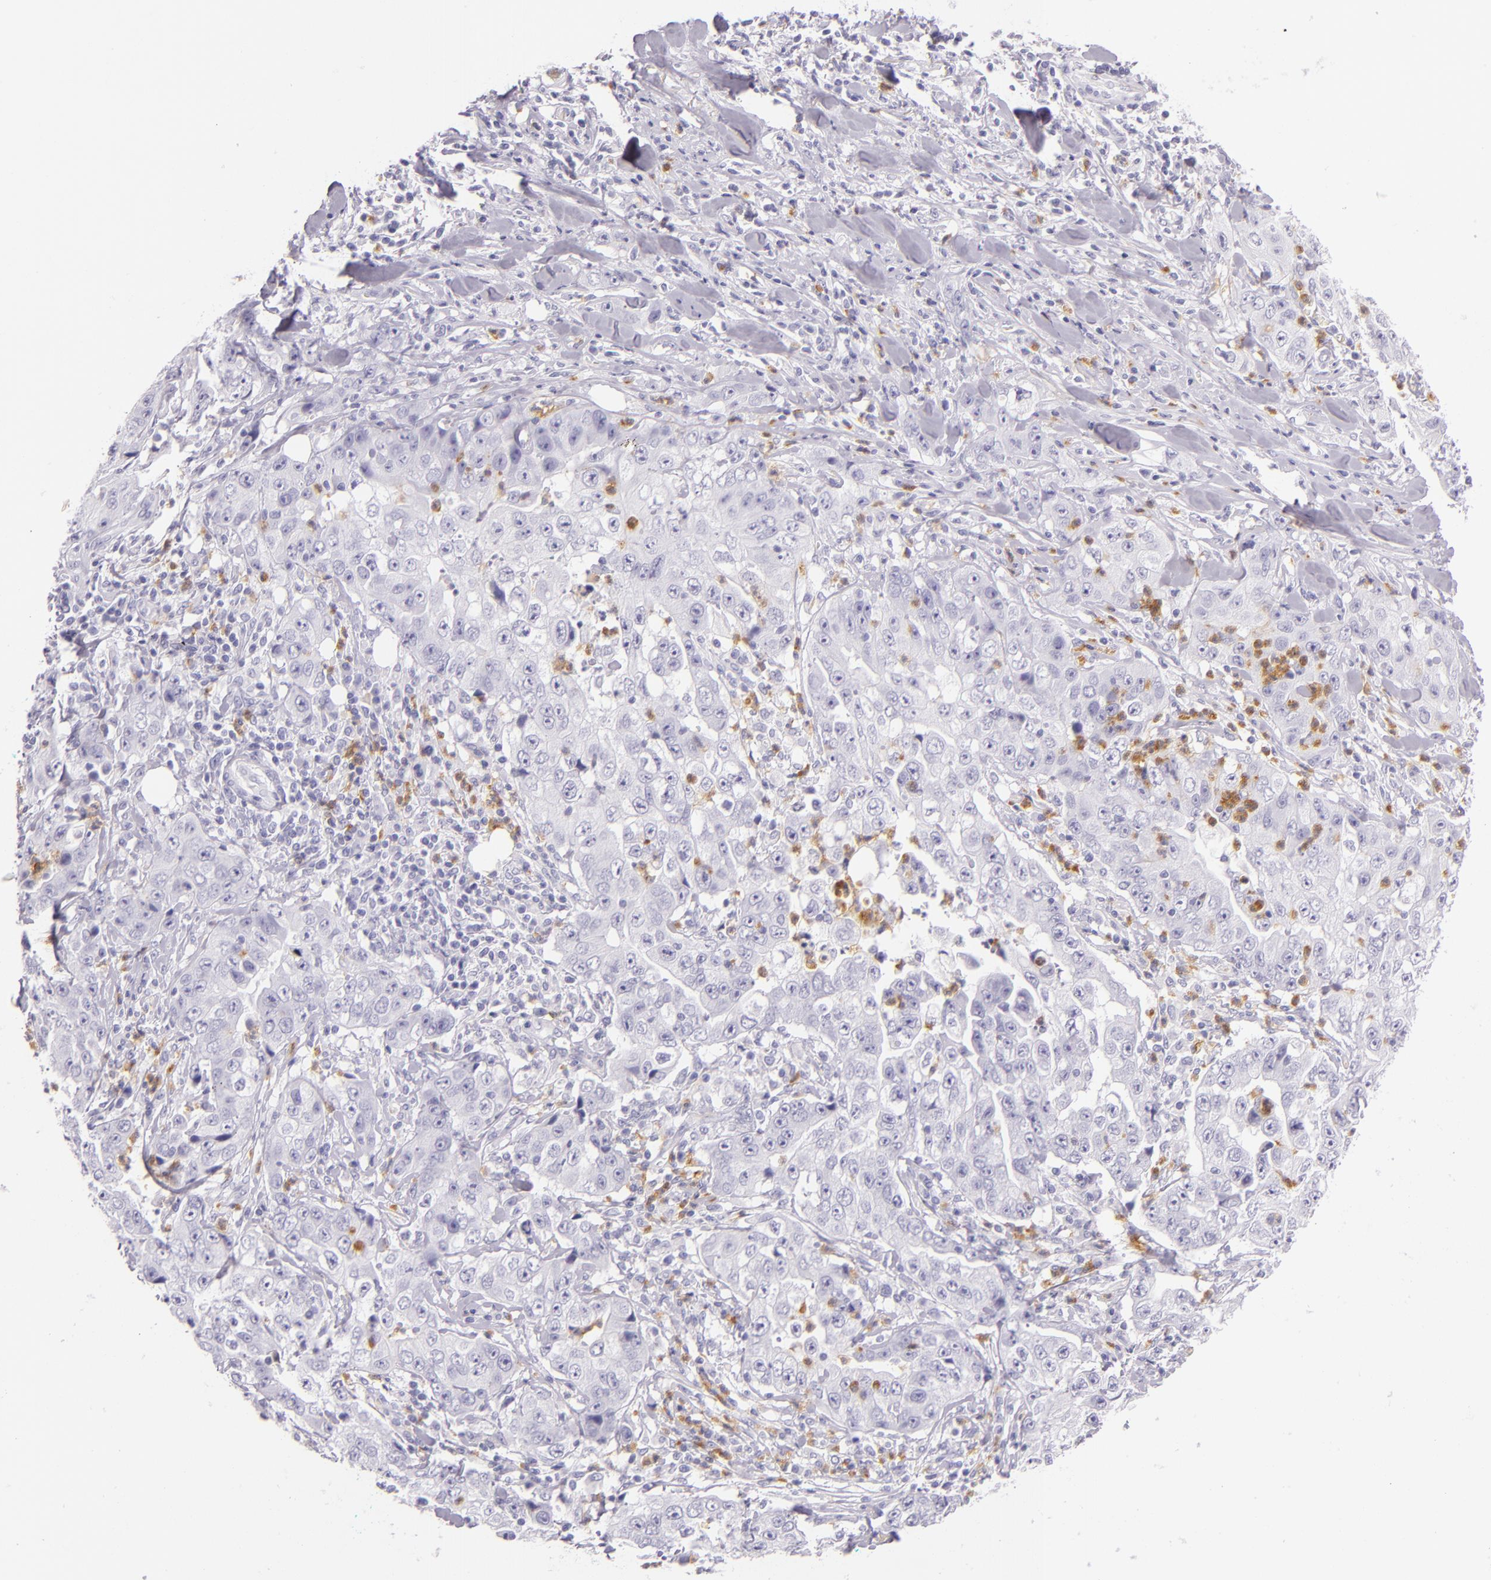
{"staining": {"intensity": "negative", "quantity": "none", "location": "none"}, "tissue": "lung cancer", "cell_type": "Tumor cells", "image_type": "cancer", "snomed": [{"axis": "morphology", "description": "Squamous cell carcinoma, NOS"}, {"axis": "topography", "description": "Lung"}], "caption": "The immunohistochemistry image has no significant staining in tumor cells of lung cancer (squamous cell carcinoma) tissue.", "gene": "CEACAM1", "patient": {"sex": "male", "age": 64}}